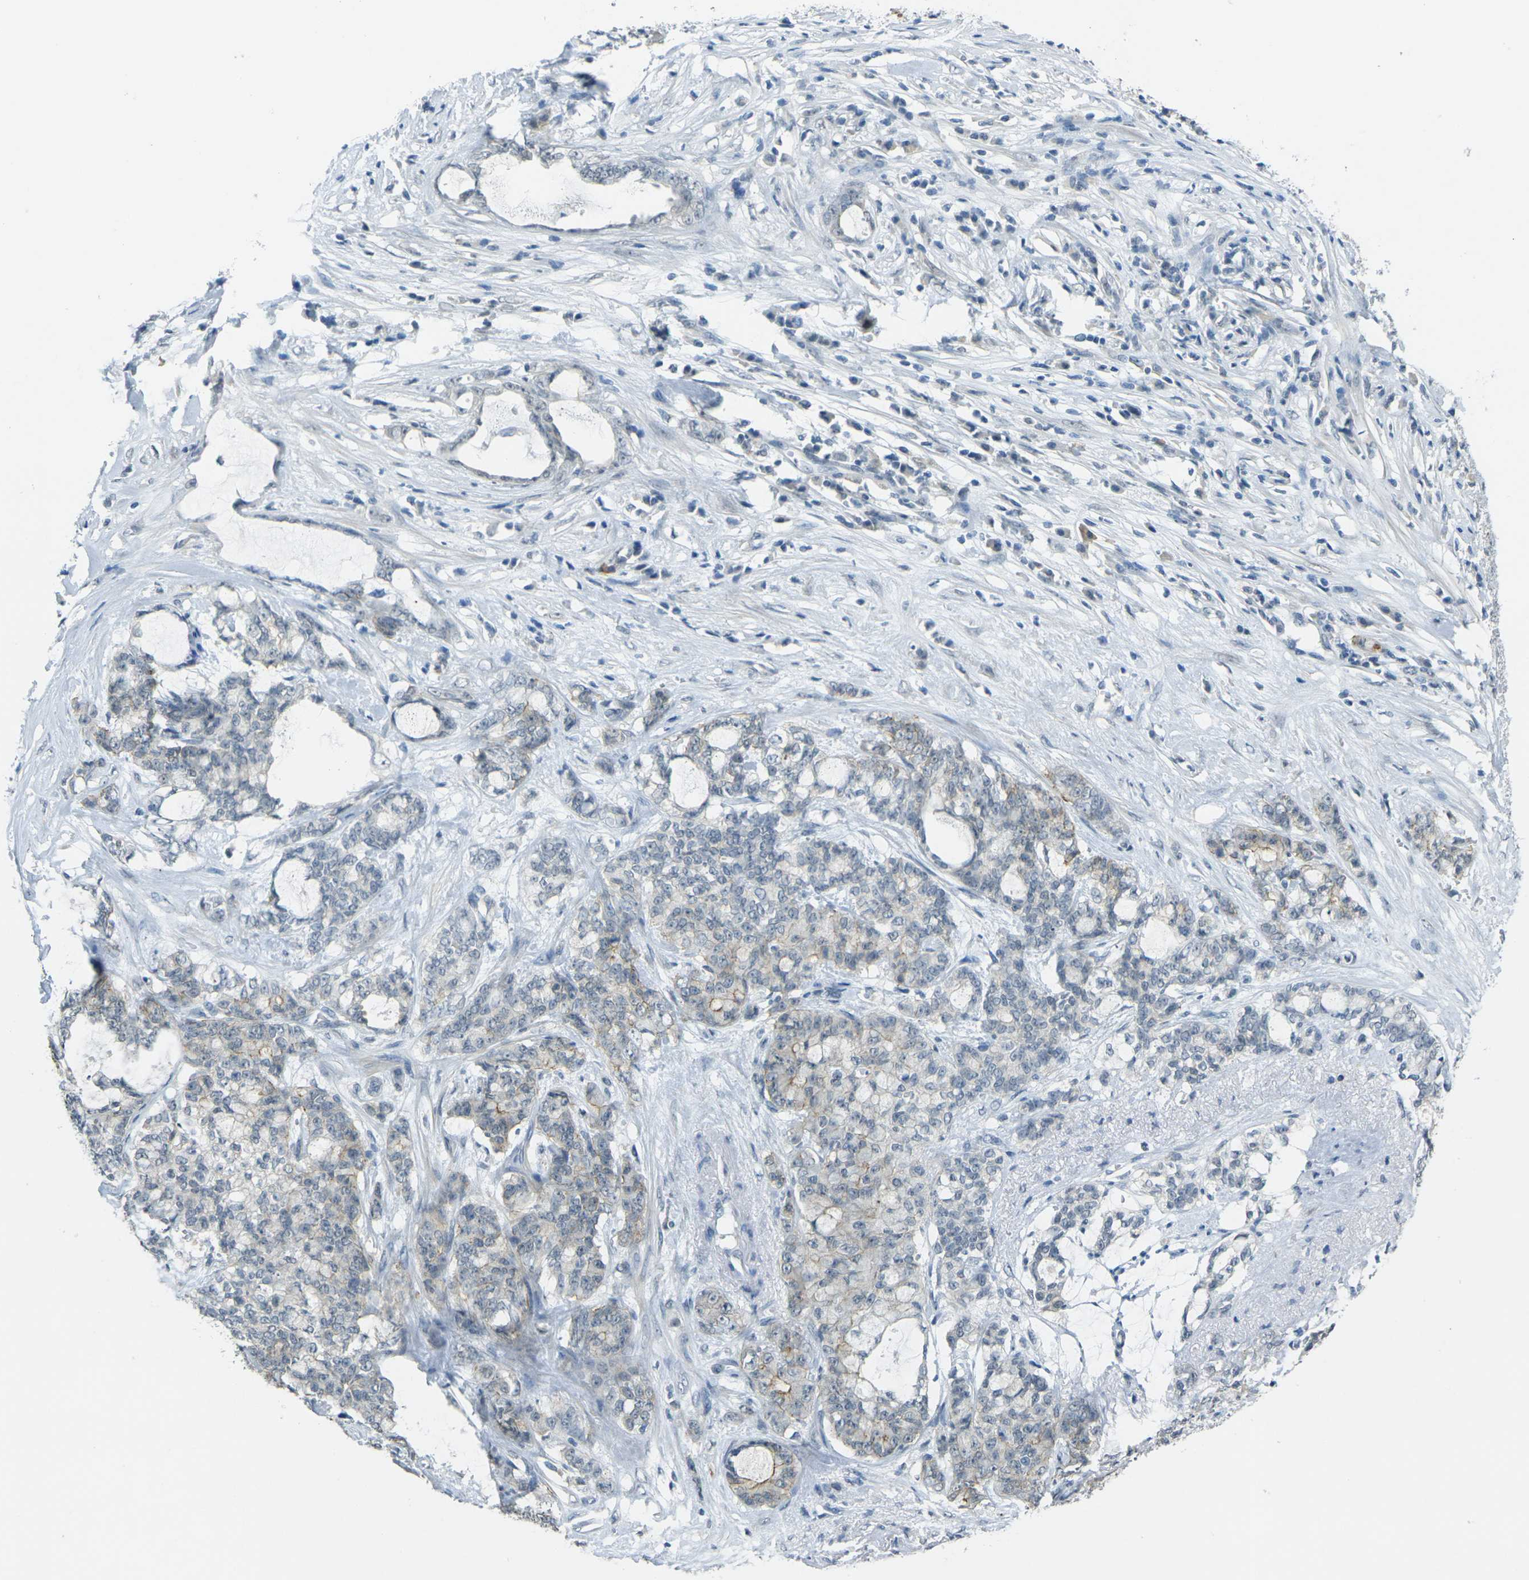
{"staining": {"intensity": "weak", "quantity": "<25%", "location": "cytoplasmic/membranous"}, "tissue": "pancreatic cancer", "cell_type": "Tumor cells", "image_type": "cancer", "snomed": [{"axis": "morphology", "description": "Adenocarcinoma, NOS"}, {"axis": "topography", "description": "Pancreas"}], "caption": "Histopathology image shows no protein positivity in tumor cells of adenocarcinoma (pancreatic) tissue.", "gene": "SPTBN2", "patient": {"sex": "female", "age": 73}}